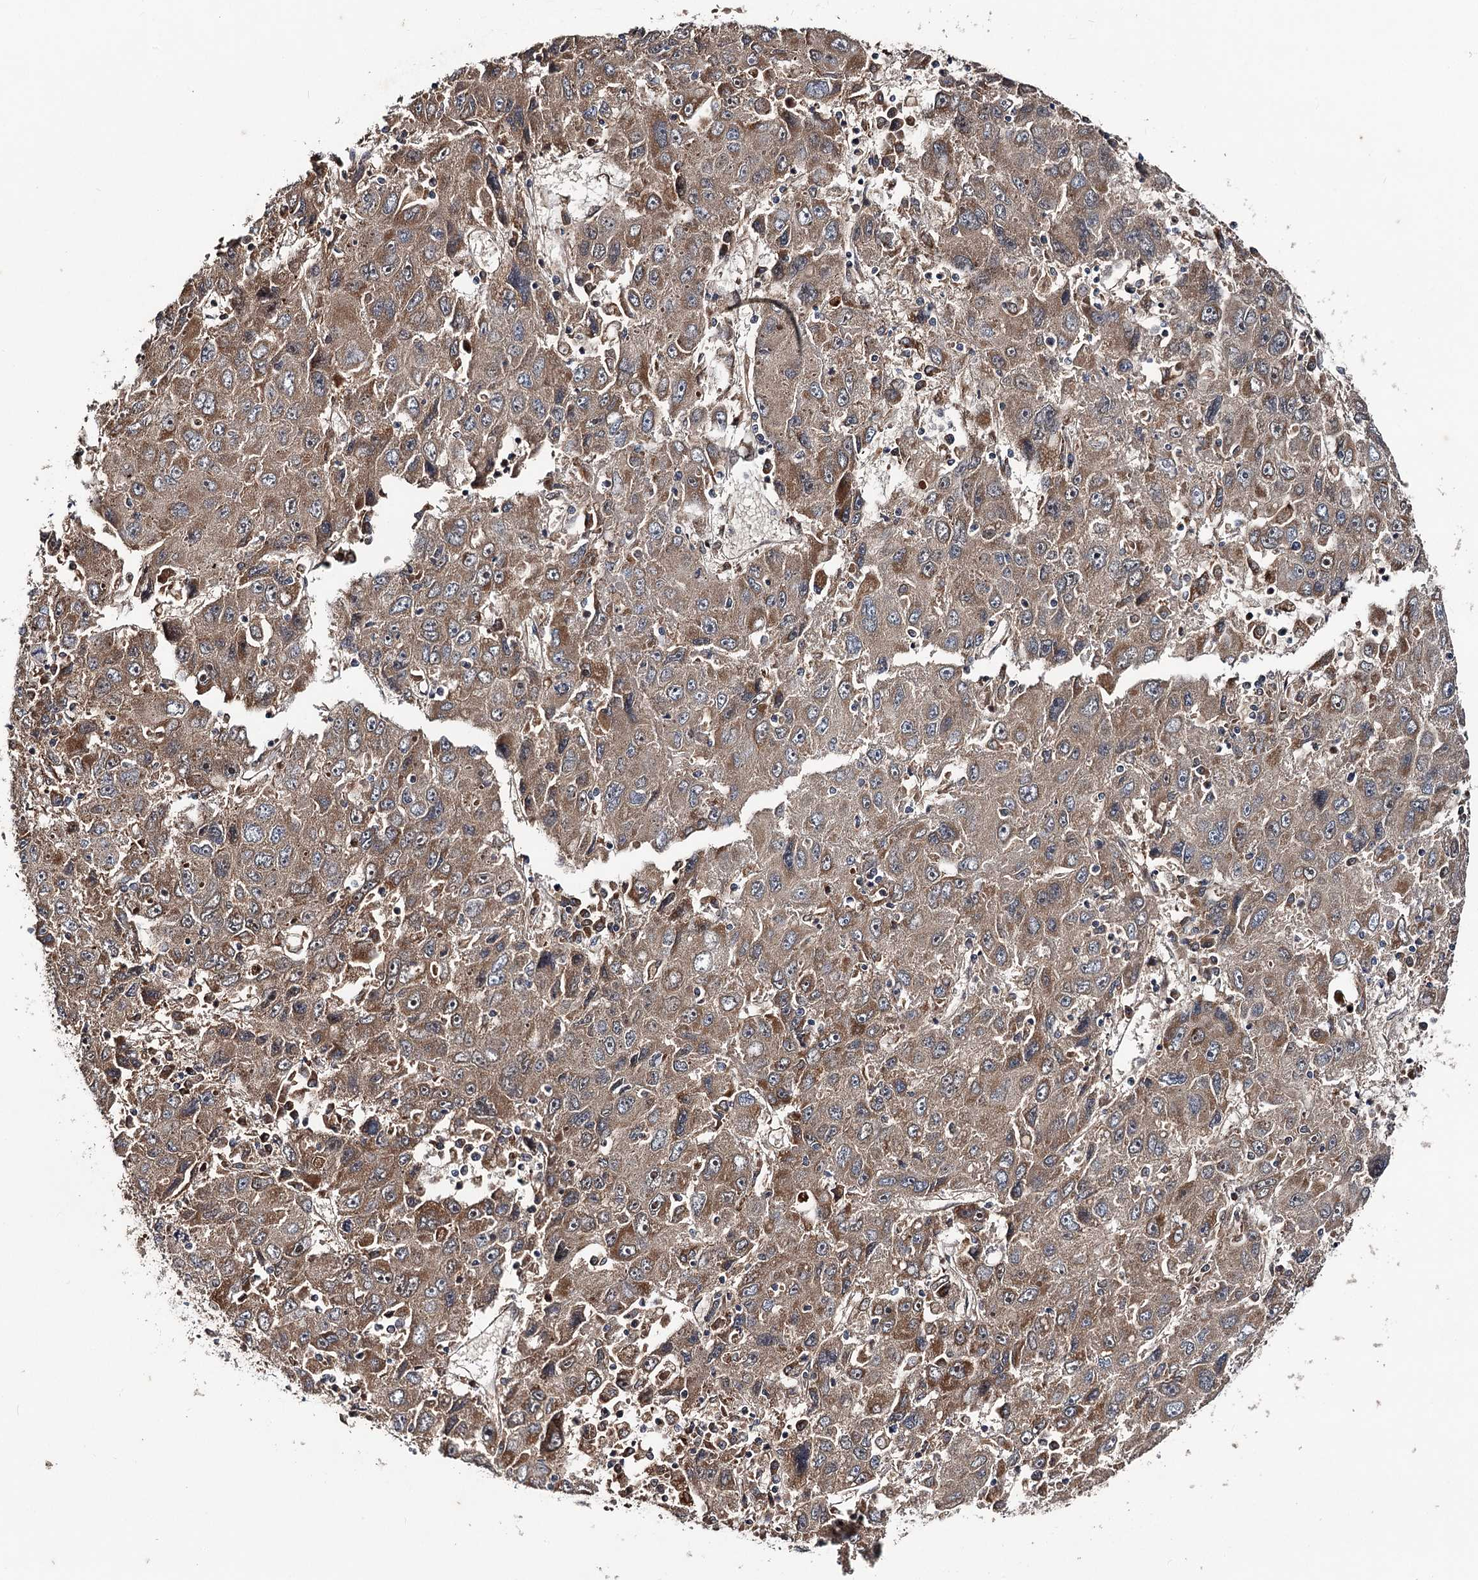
{"staining": {"intensity": "moderate", "quantity": "25%-75%", "location": "cytoplasmic/membranous"}, "tissue": "liver cancer", "cell_type": "Tumor cells", "image_type": "cancer", "snomed": [{"axis": "morphology", "description": "Carcinoma, Hepatocellular, NOS"}, {"axis": "topography", "description": "Liver"}], "caption": "Liver cancer tissue exhibits moderate cytoplasmic/membranous staining in approximately 25%-75% of tumor cells, visualized by immunohistochemistry.", "gene": "MSANTD2", "patient": {"sex": "male", "age": 49}}